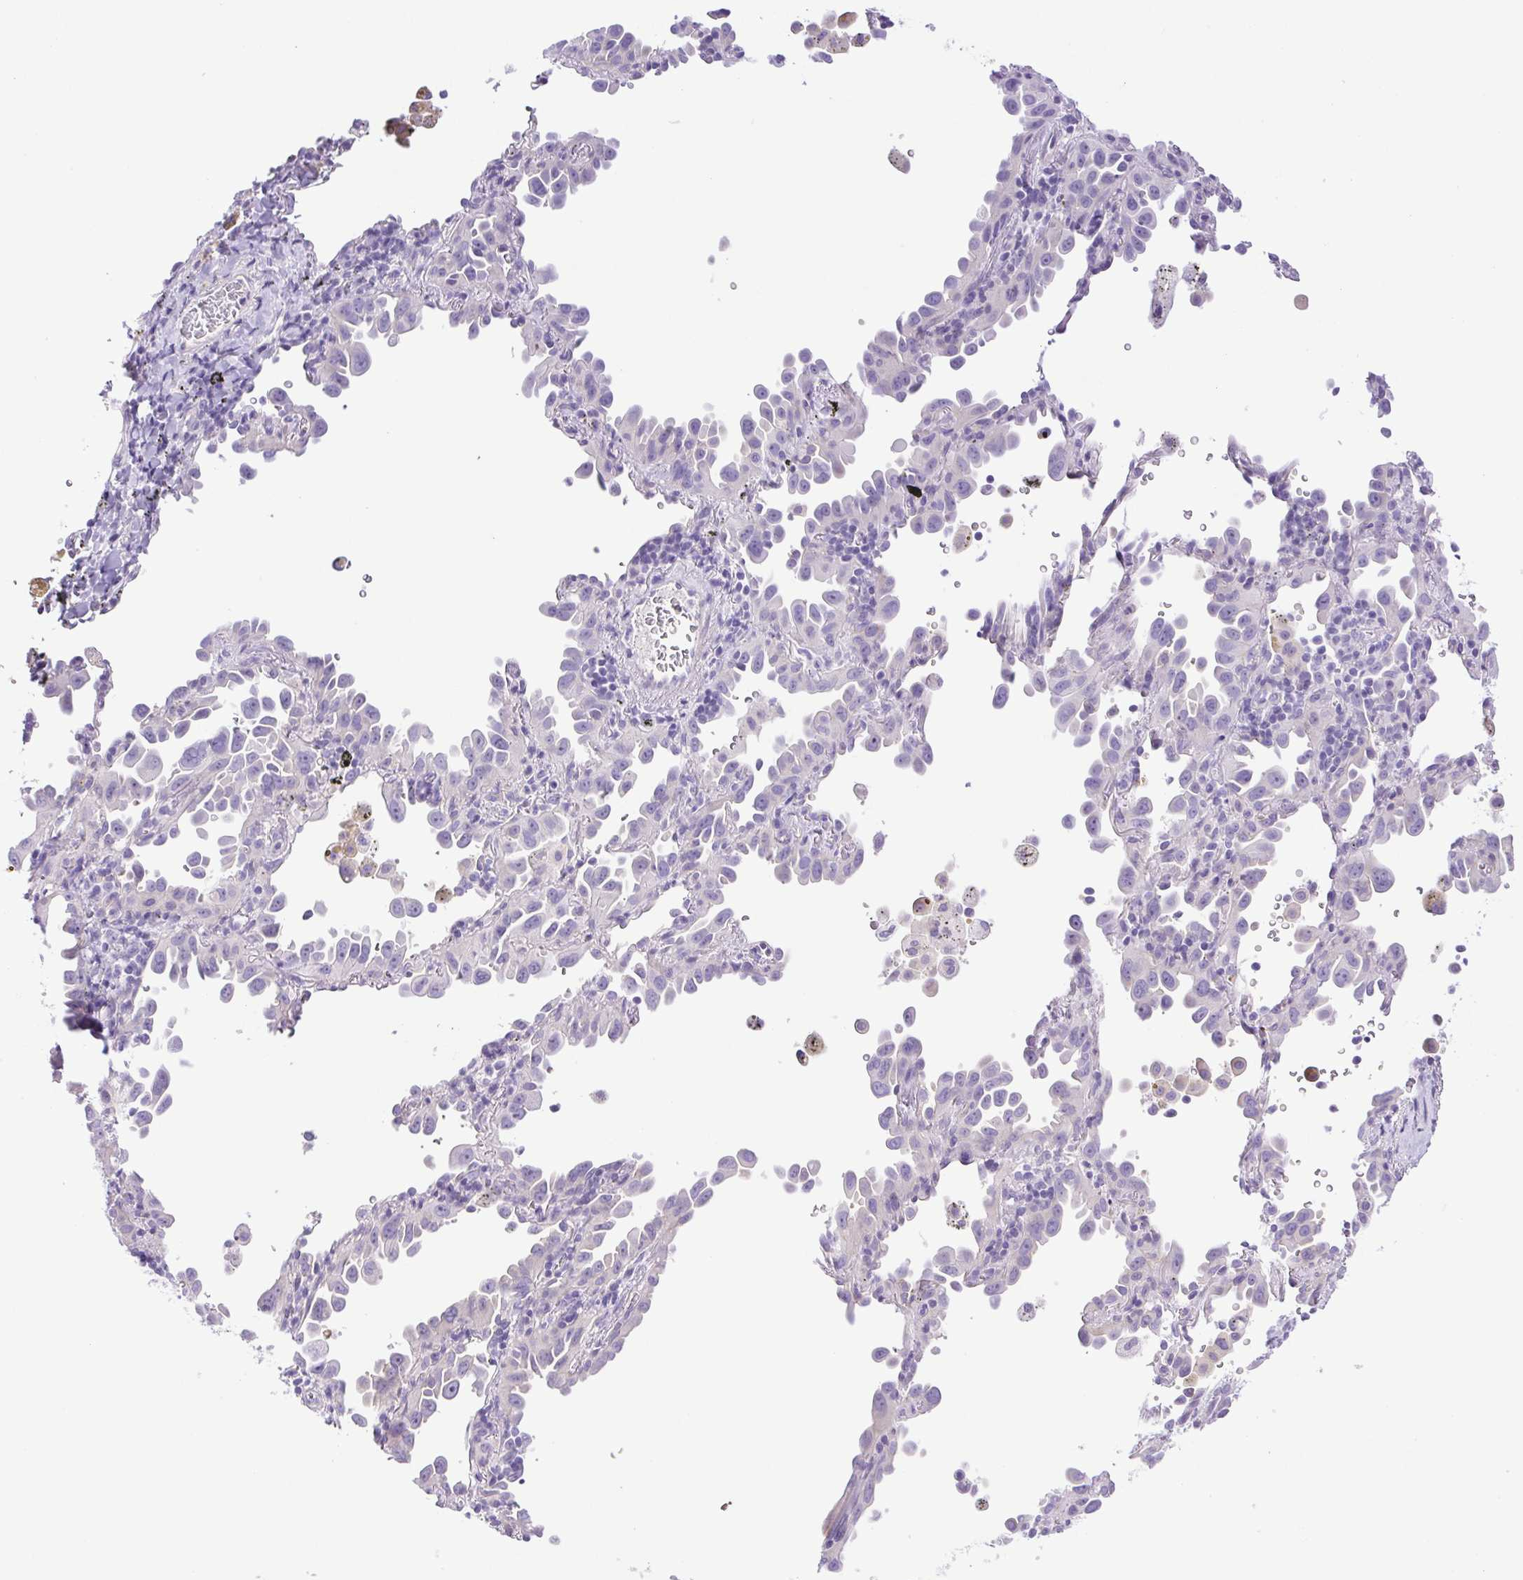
{"staining": {"intensity": "negative", "quantity": "none", "location": "none"}, "tissue": "lung cancer", "cell_type": "Tumor cells", "image_type": "cancer", "snomed": [{"axis": "morphology", "description": "Adenocarcinoma, NOS"}, {"axis": "topography", "description": "Lung"}], "caption": "IHC of human adenocarcinoma (lung) exhibits no expression in tumor cells.", "gene": "CDSN", "patient": {"sex": "male", "age": 68}}